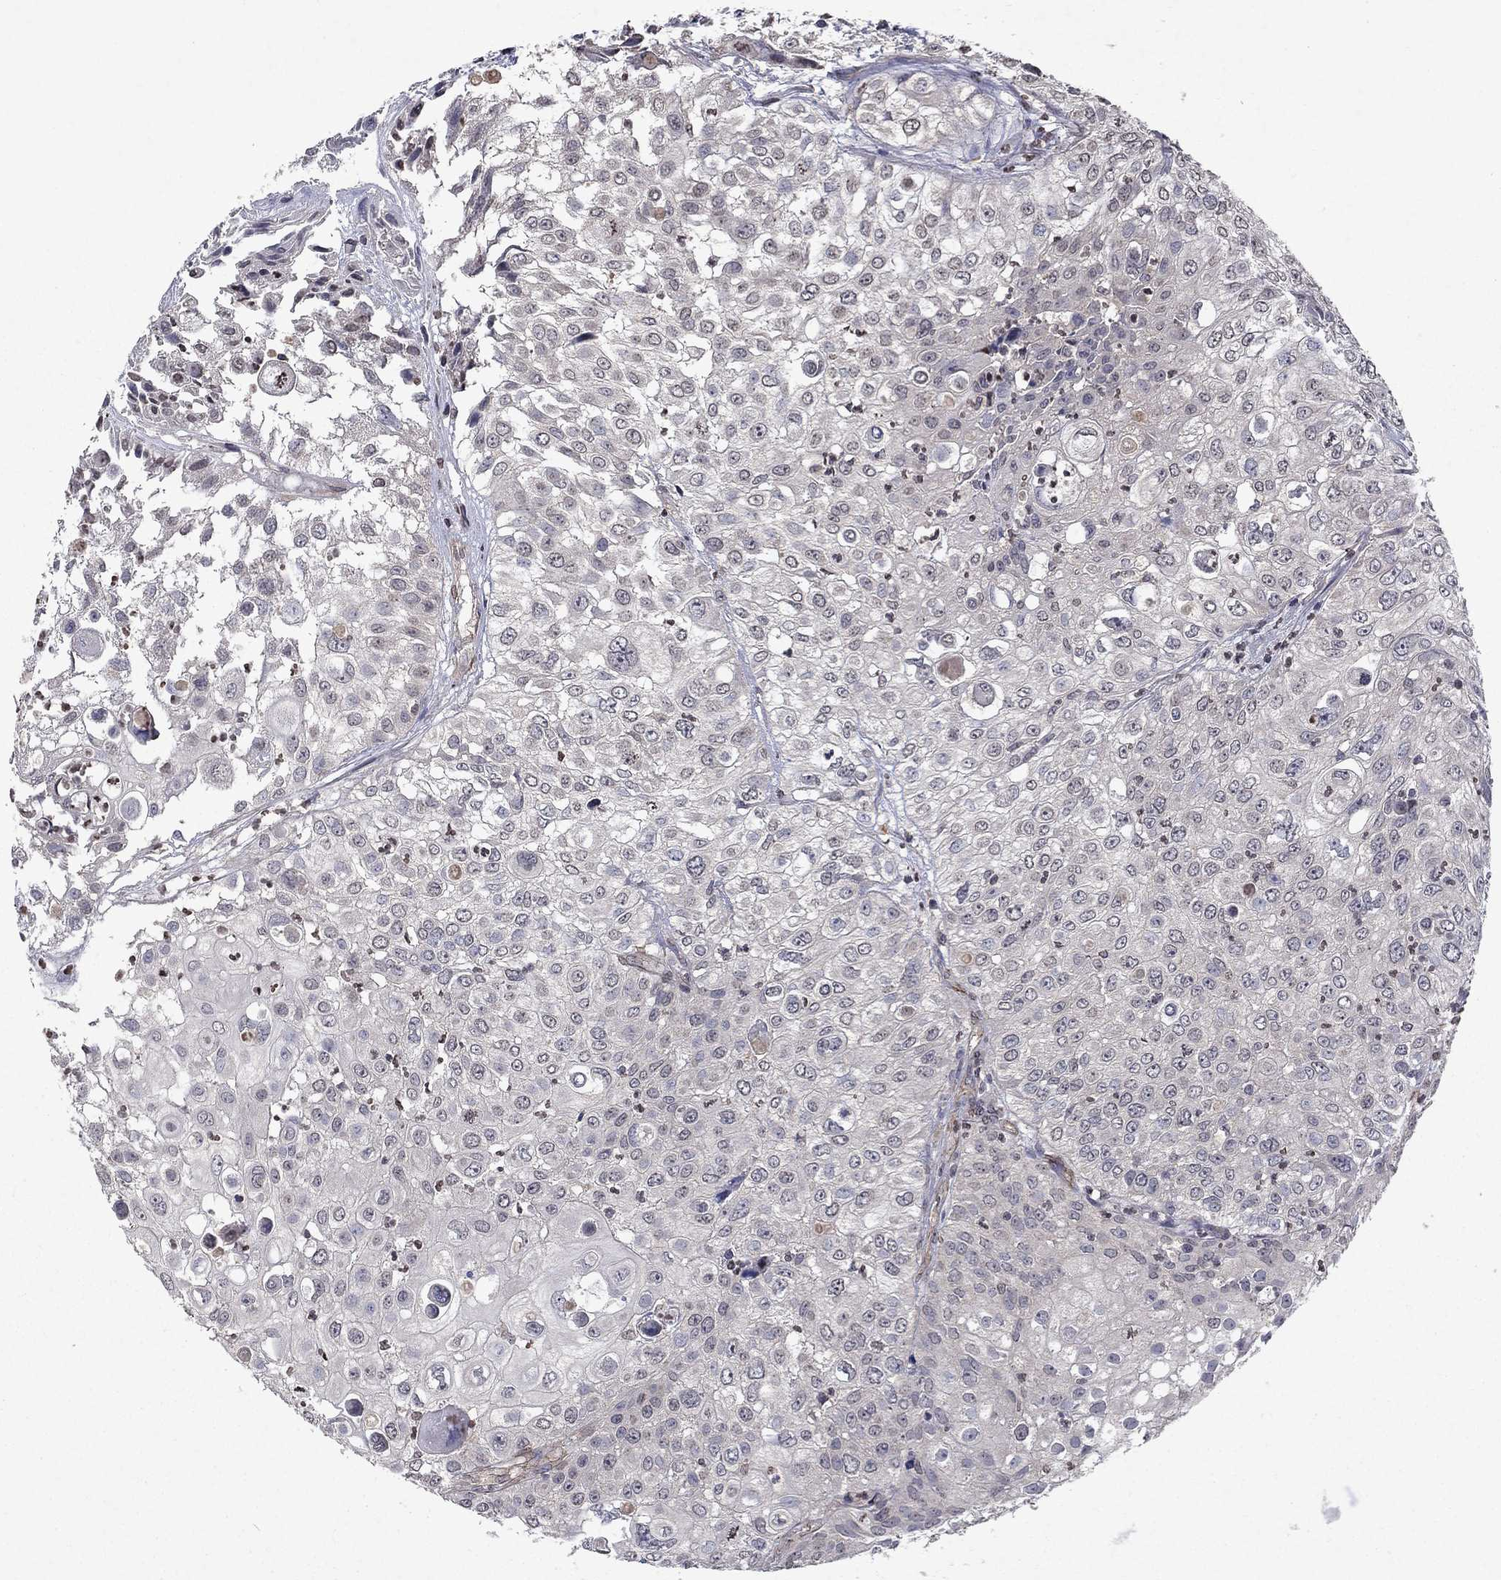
{"staining": {"intensity": "negative", "quantity": "none", "location": "none"}, "tissue": "urothelial cancer", "cell_type": "Tumor cells", "image_type": "cancer", "snomed": [{"axis": "morphology", "description": "Urothelial carcinoma, High grade"}, {"axis": "topography", "description": "Urinary bladder"}], "caption": "The IHC photomicrograph has no significant staining in tumor cells of urothelial cancer tissue.", "gene": "TTC38", "patient": {"sex": "female", "age": 79}}